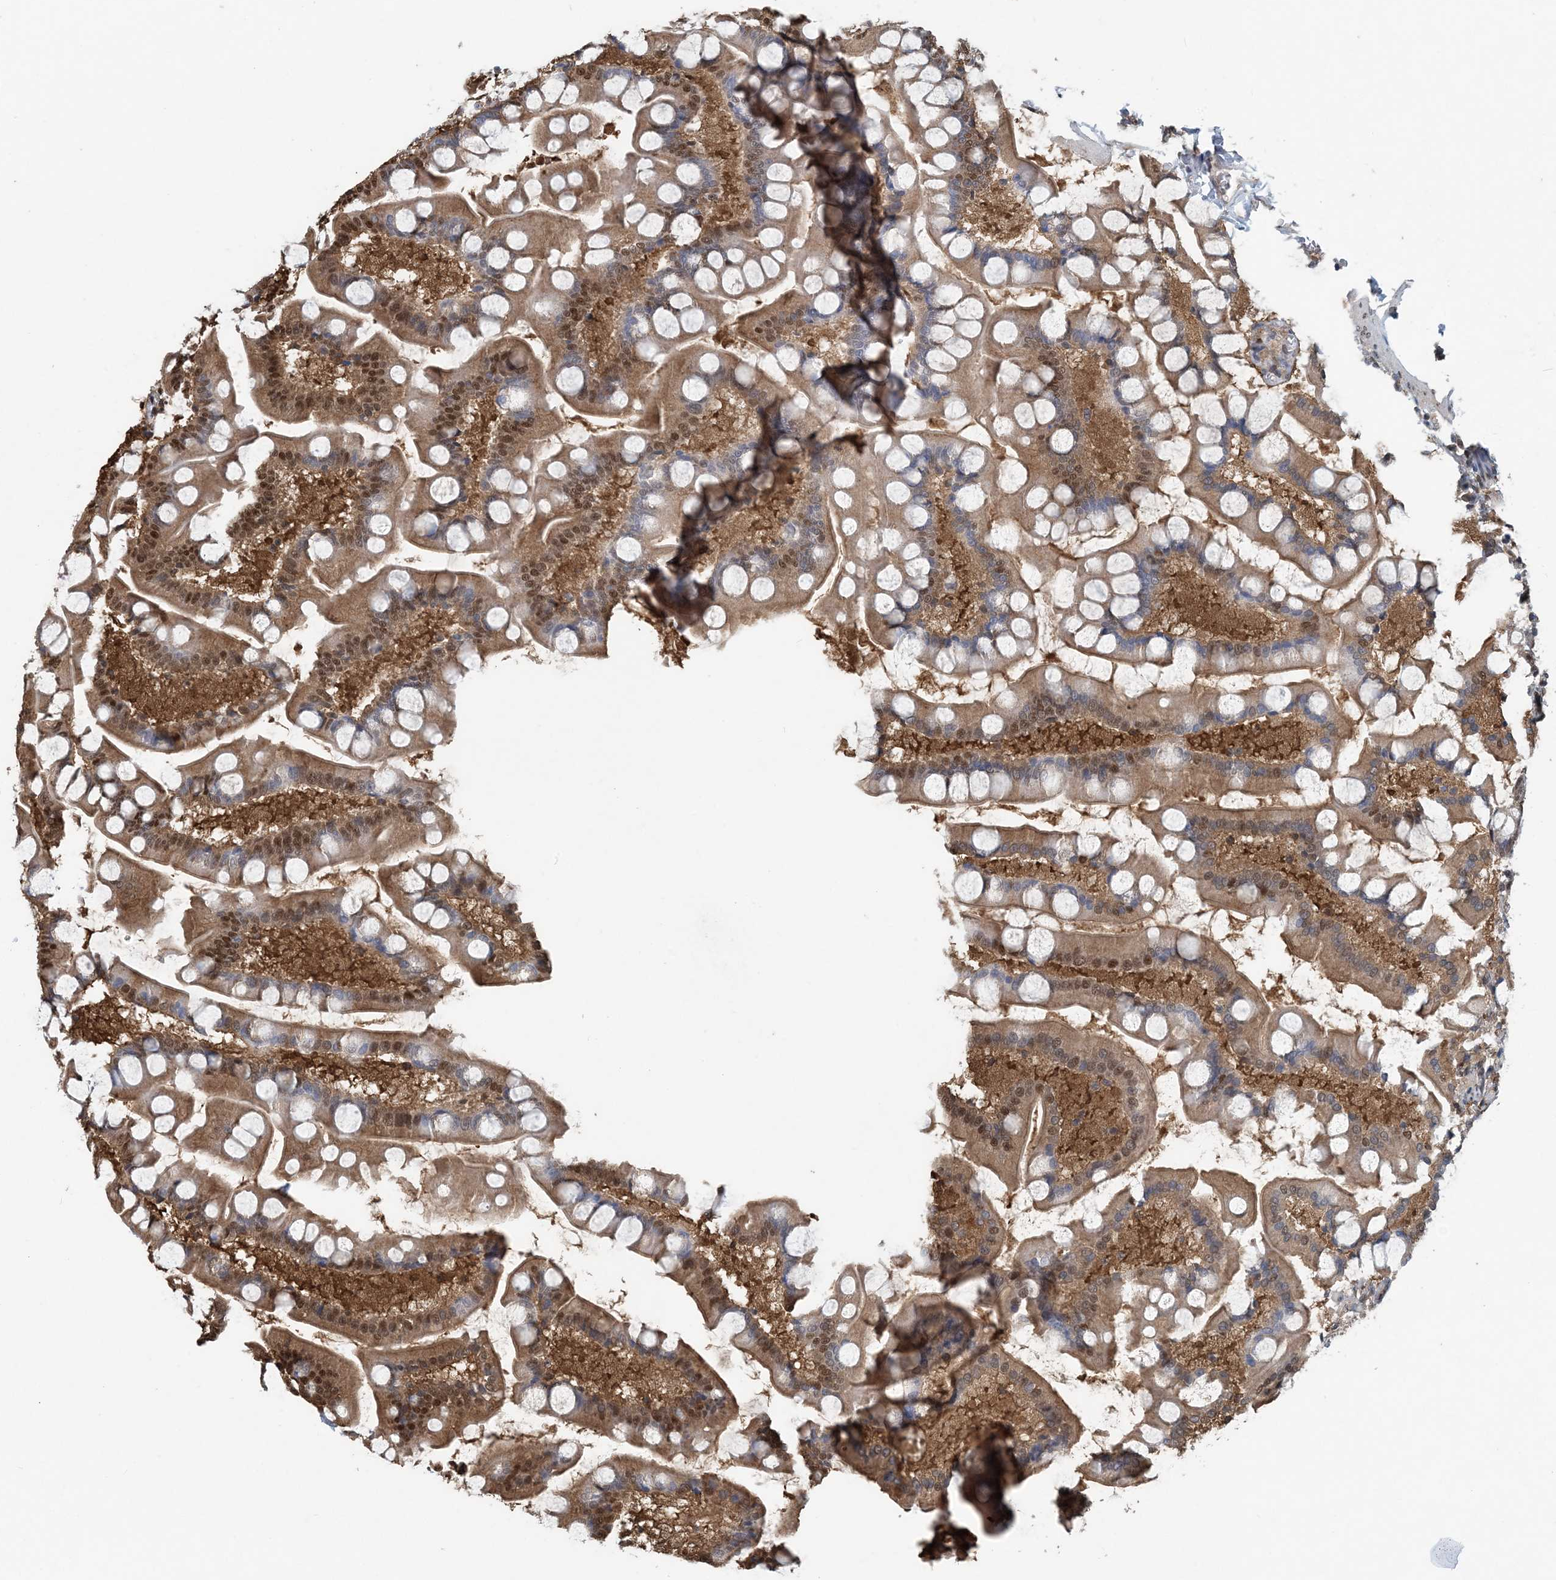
{"staining": {"intensity": "moderate", "quantity": ">75%", "location": "cytoplasmic/membranous,nuclear"}, "tissue": "small intestine", "cell_type": "Glandular cells", "image_type": "normal", "snomed": [{"axis": "morphology", "description": "Normal tissue, NOS"}, {"axis": "topography", "description": "Small intestine"}], "caption": "Protein expression by immunohistochemistry (IHC) exhibits moderate cytoplasmic/membranous,nuclear expression in about >75% of glandular cells in benign small intestine. The staining is performed using DAB (3,3'-diaminobenzidine) brown chromogen to label protein expression. The nuclei are counter-stained blue using hematoxylin.", "gene": "HIKESHI", "patient": {"sex": "male", "age": 41}}